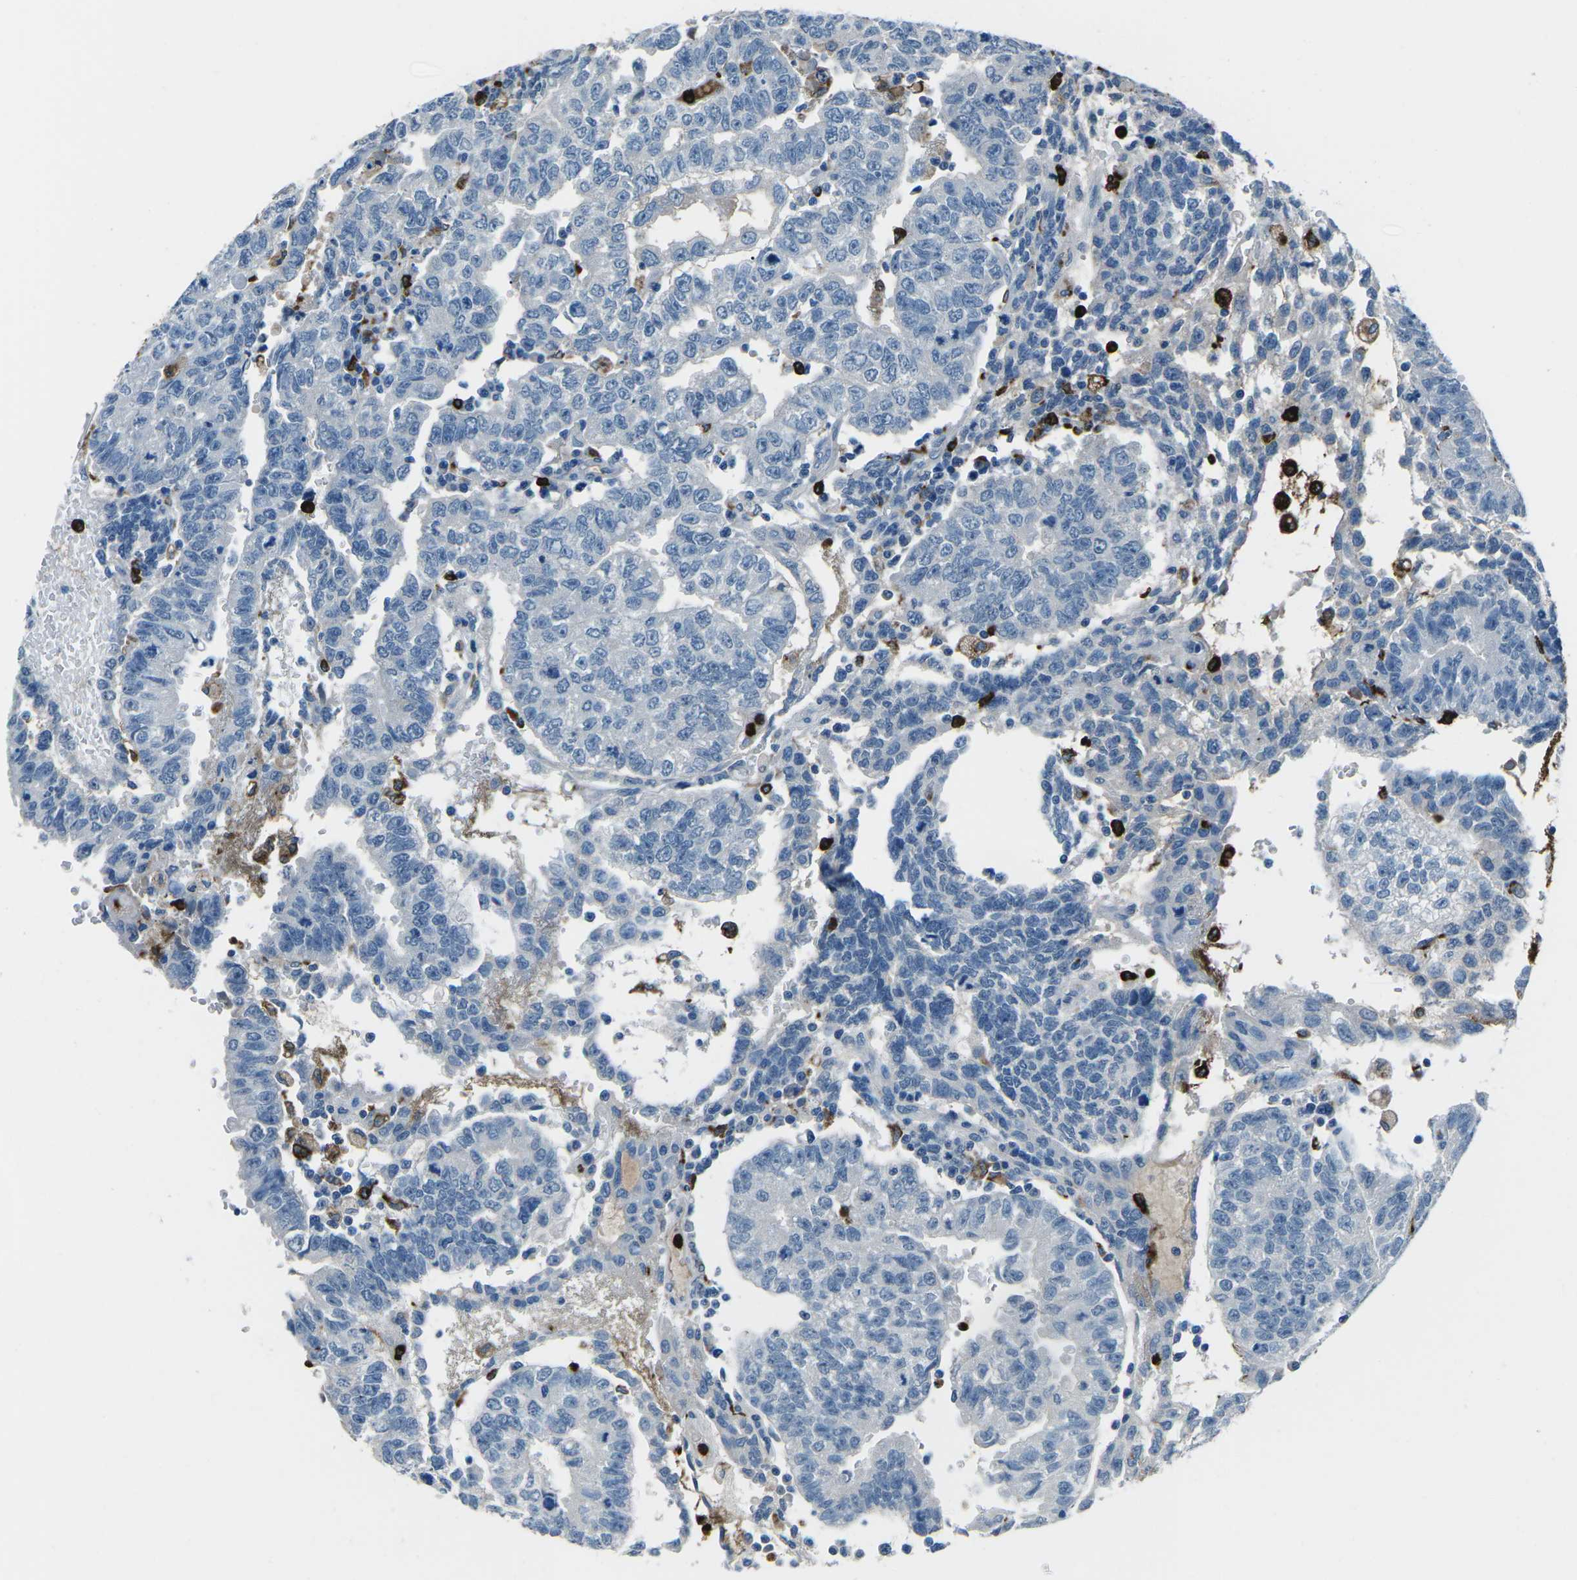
{"staining": {"intensity": "negative", "quantity": "none", "location": "none"}, "tissue": "testis cancer", "cell_type": "Tumor cells", "image_type": "cancer", "snomed": [{"axis": "morphology", "description": "Seminoma, NOS"}, {"axis": "morphology", "description": "Carcinoma, Embryonal, NOS"}, {"axis": "topography", "description": "Testis"}], "caption": "Protein analysis of testis cancer demonstrates no significant positivity in tumor cells.", "gene": "FCN1", "patient": {"sex": "male", "age": 52}}